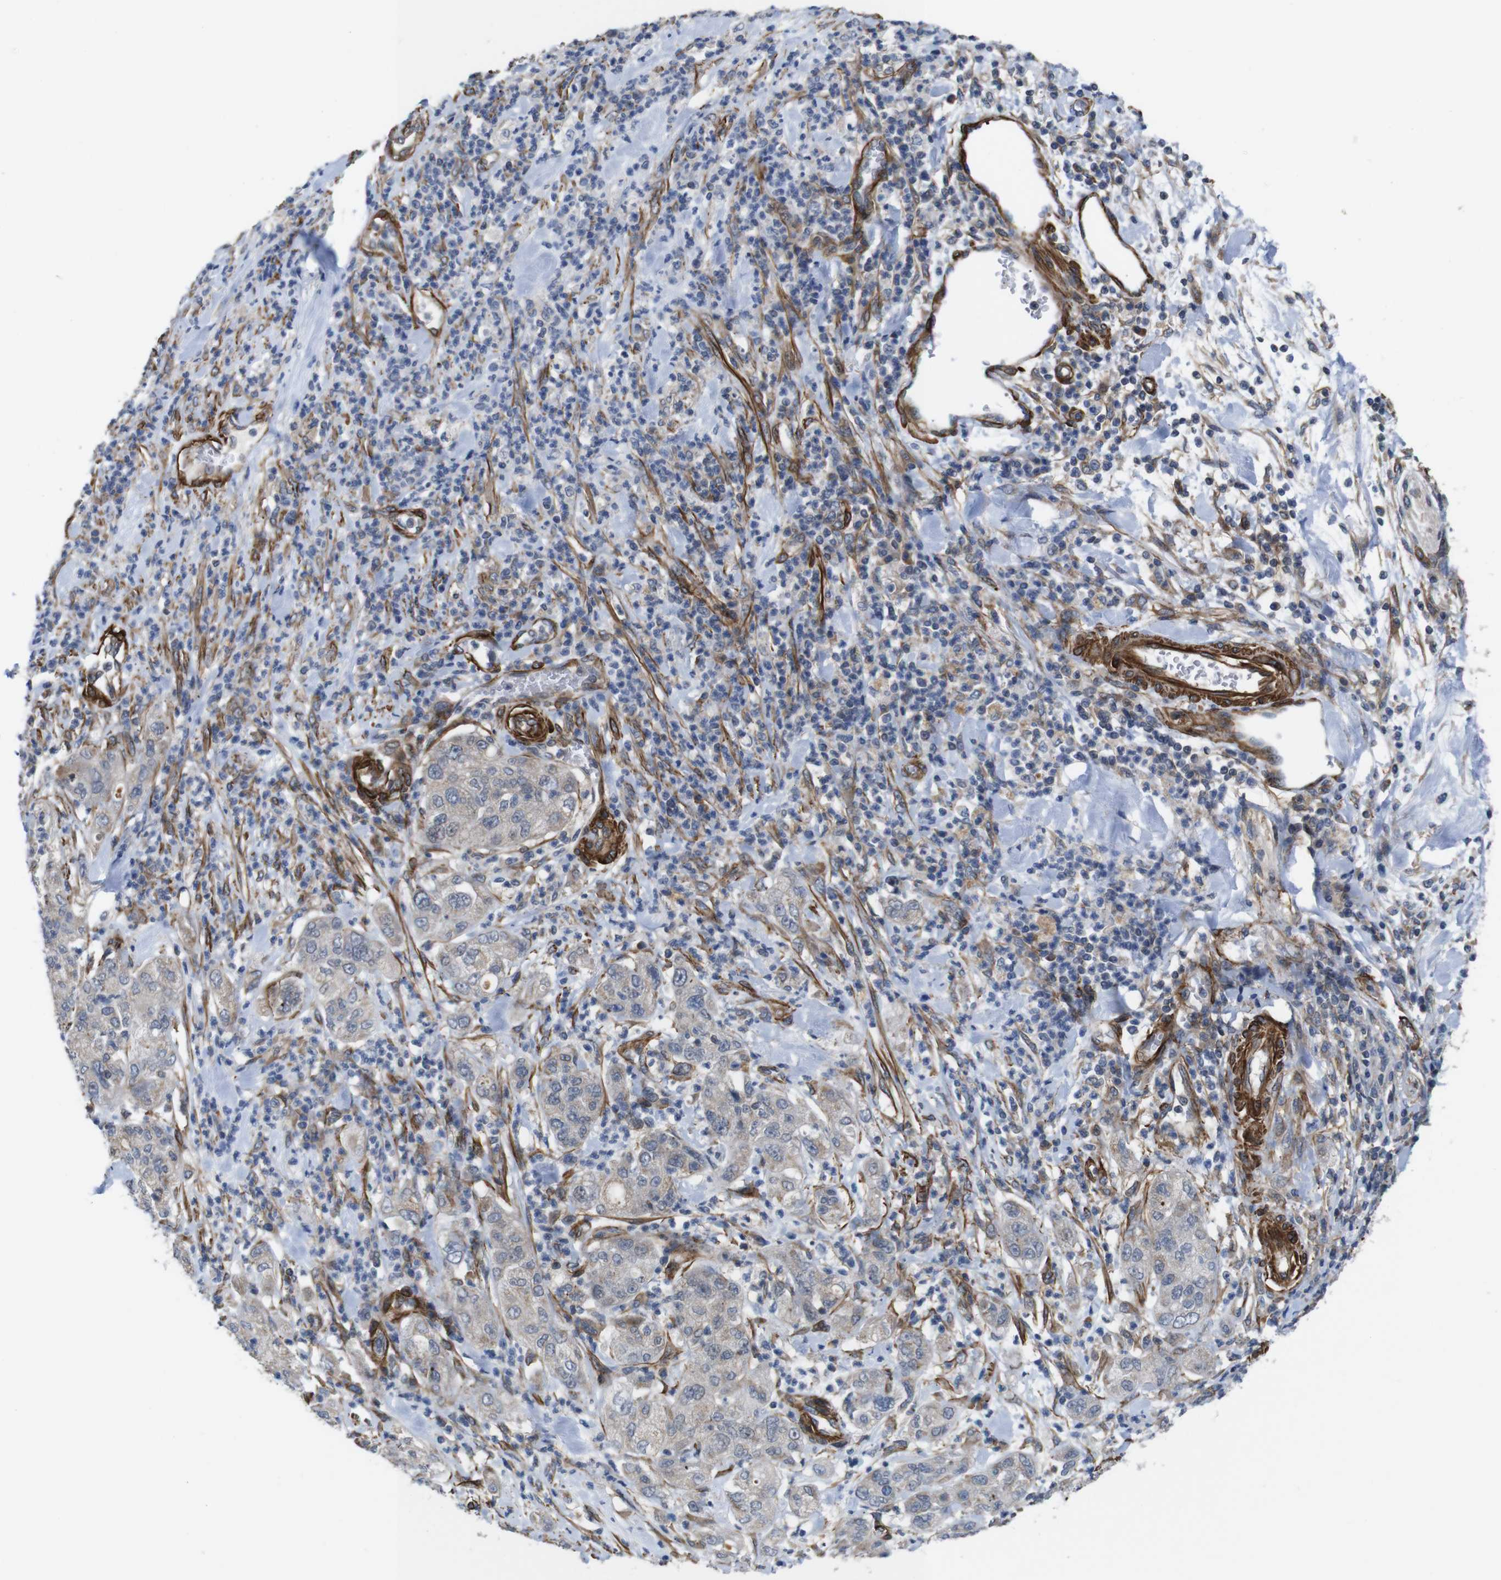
{"staining": {"intensity": "weak", "quantity": ">75%", "location": "cytoplasmic/membranous"}, "tissue": "pancreatic cancer", "cell_type": "Tumor cells", "image_type": "cancer", "snomed": [{"axis": "morphology", "description": "Adenocarcinoma, NOS"}, {"axis": "topography", "description": "Pancreas"}], "caption": "Immunohistochemical staining of human pancreatic cancer exhibits low levels of weak cytoplasmic/membranous protein staining in approximately >75% of tumor cells.", "gene": "GGT7", "patient": {"sex": "female", "age": 78}}